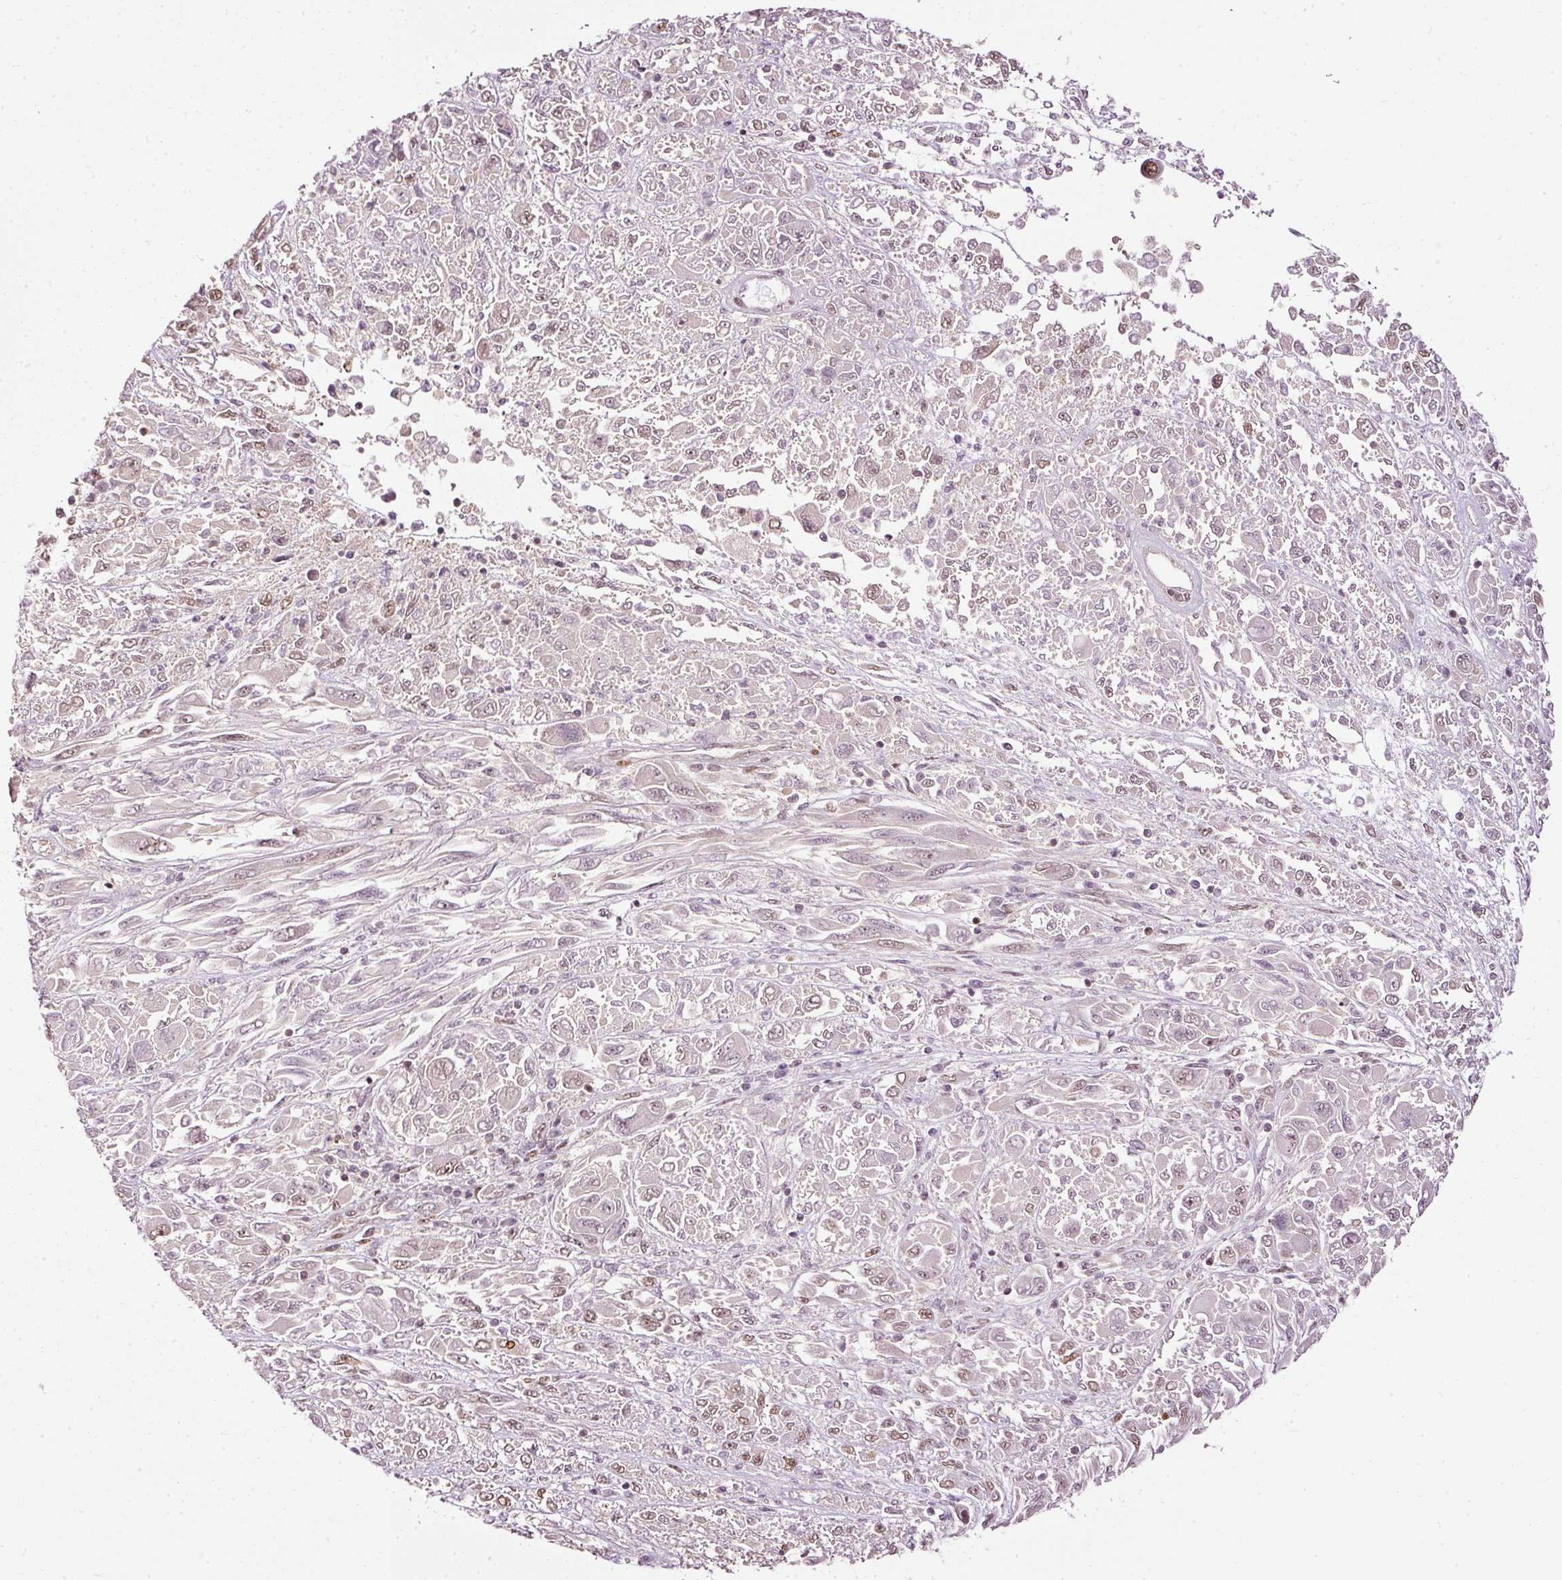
{"staining": {"intensity": "moderate", "quantity": "25%-75%", "location": "nuclear"}, "tissue": "melanoma", "cell_type": "Tumor cells", "image_type": "cancer", "snomed": [{"axis": "morphology", "description": "Malignant melanoma, NOS"}, {"axis": "topography", "description": "Skin"}], "caption": "Immunohistochemical staining of human melanoma demonstrates moderate nuclear protein expression in about 25%-75% of tumor cells.", "gene": "ZNF778", "patient": {"sex": "female", "age": 91}}